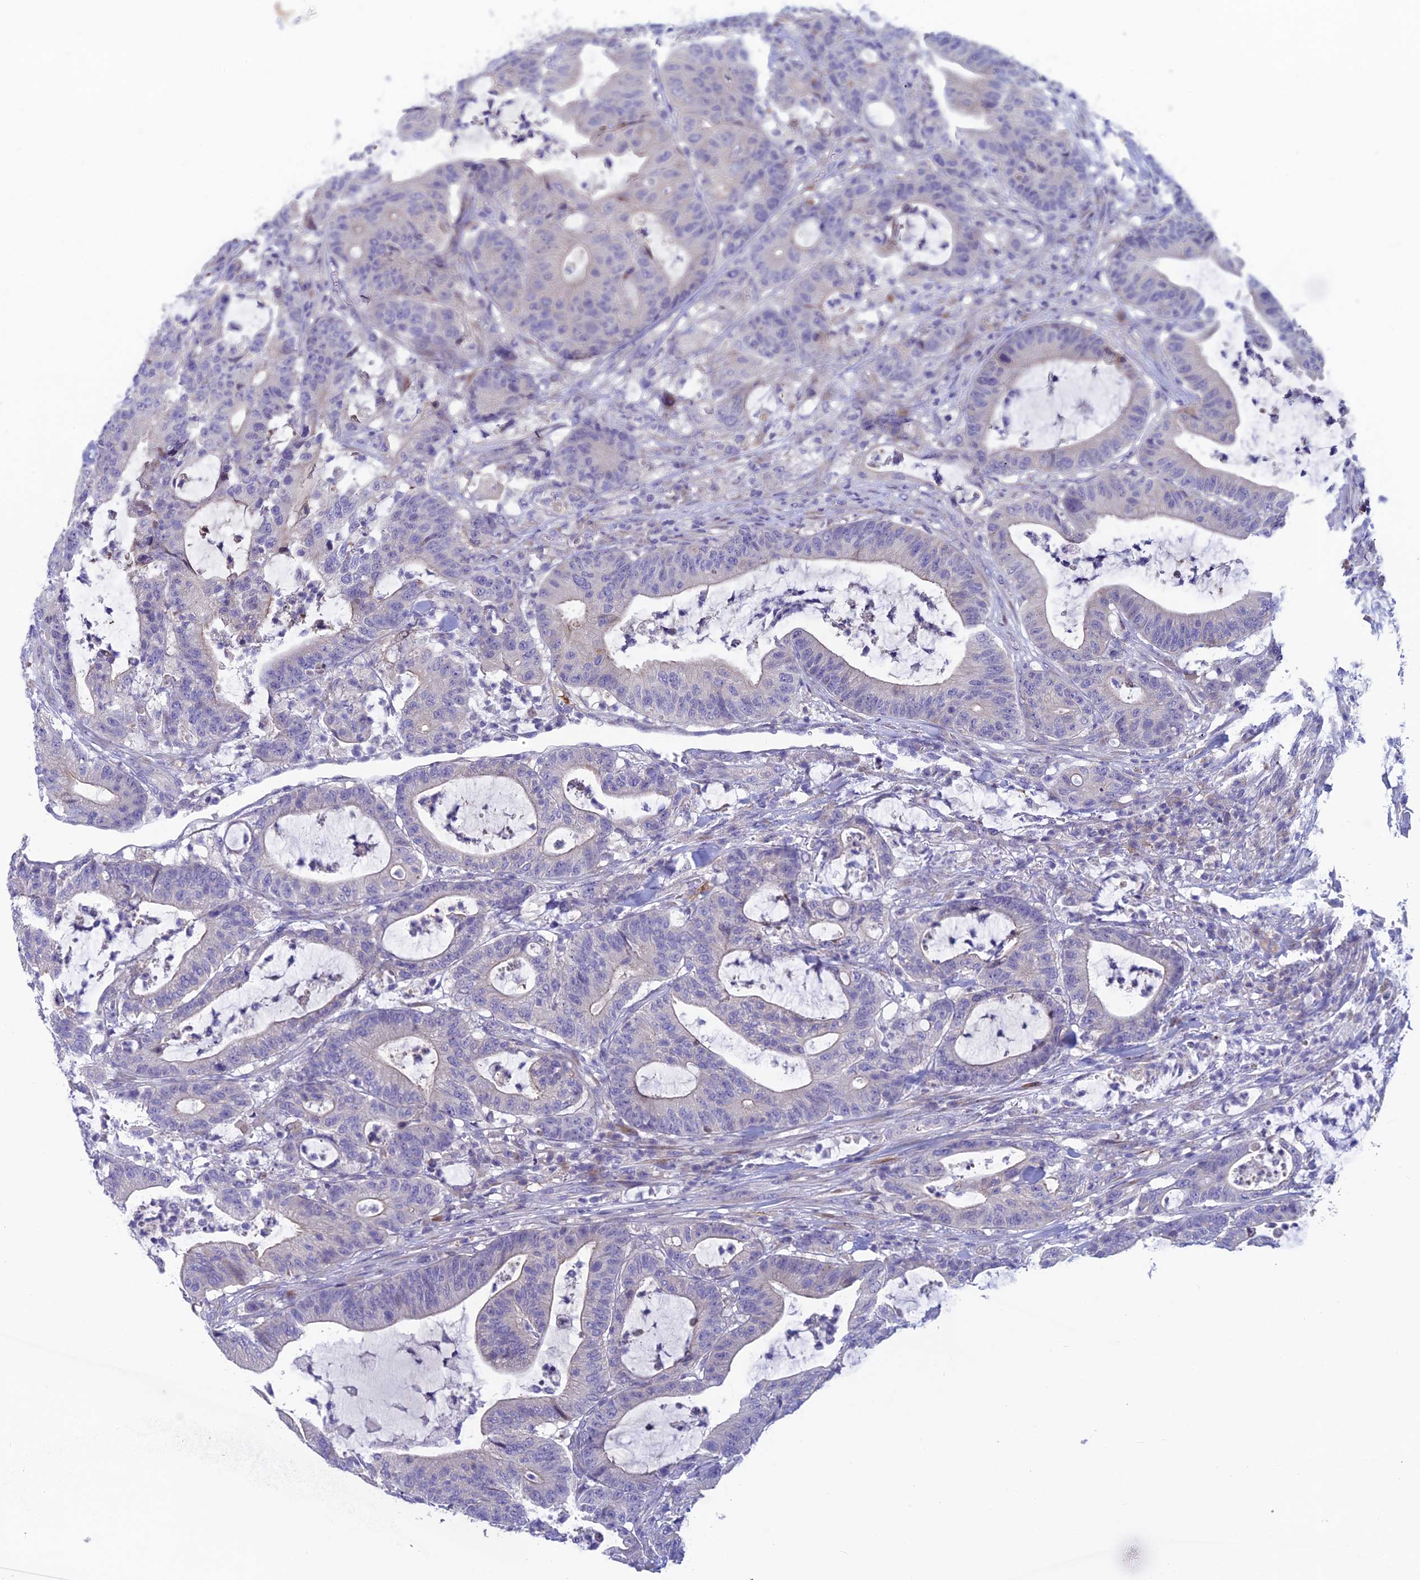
{"staining": {"intensity": "weak", "quantity": "<25%", "location": "cytoplasmic/membranous"}, "tissue": "colorectal cancer", "cell_type": "Tumor cells", "image_type": "cancer", "snomed": [{"axis": "morphology", "description": "Adenocarcinoma, NOS"}, {"axis": "topography", "description": "Colon"}], "caption": "Immunohistochemical staining of colorectal adenocarcinoma reveals no significant positivity in tumor cells. The staining is performed using DAB brown chromogen with nuclei counter-stained in using hematoxylin.", "gene": "XPO7", "patient": {"sex": "female", "age": 84}}